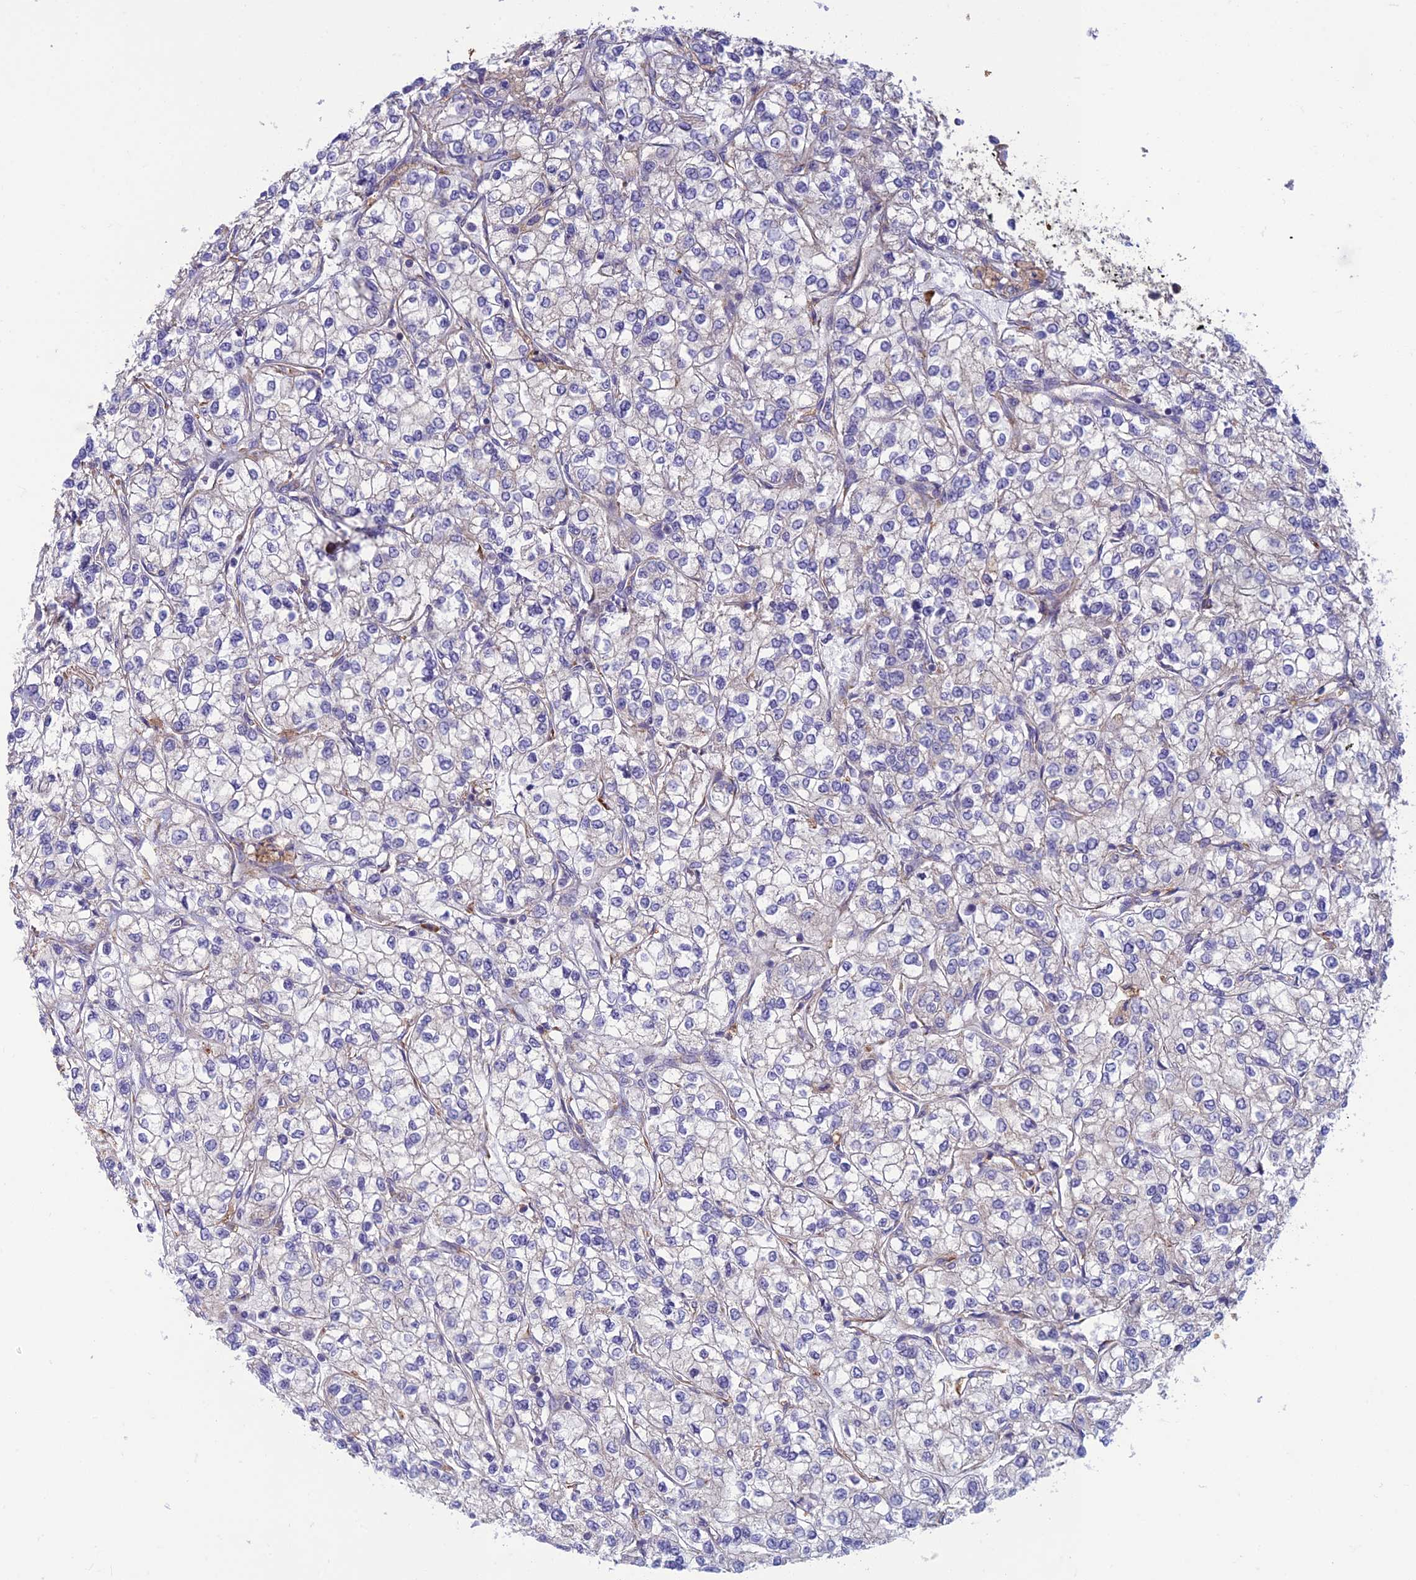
{"staining": {"intensity": "negative", "quantity": "none", "location": "none"}, "tissue": "renal cancer", "cell_type": "Tumor cells", "image_type": "cancer", "snomed": [{"axis": "morphology", "description": "Adenocarcinoma, NOS"}, {"axis": "topography", "description": "Kidney"}], "caption": "The image reveals no significant positivity in tumor cells of renal adenocarcinoma. (Stains: DAB (3,3'-diaminobenzidine) IHC with hematoxylin counter stain, Microscopy: brightfield microscopy at high magnification).", "gene": "RPL17-C18orf32", "patient": {"sex": "male", "age": 80}}